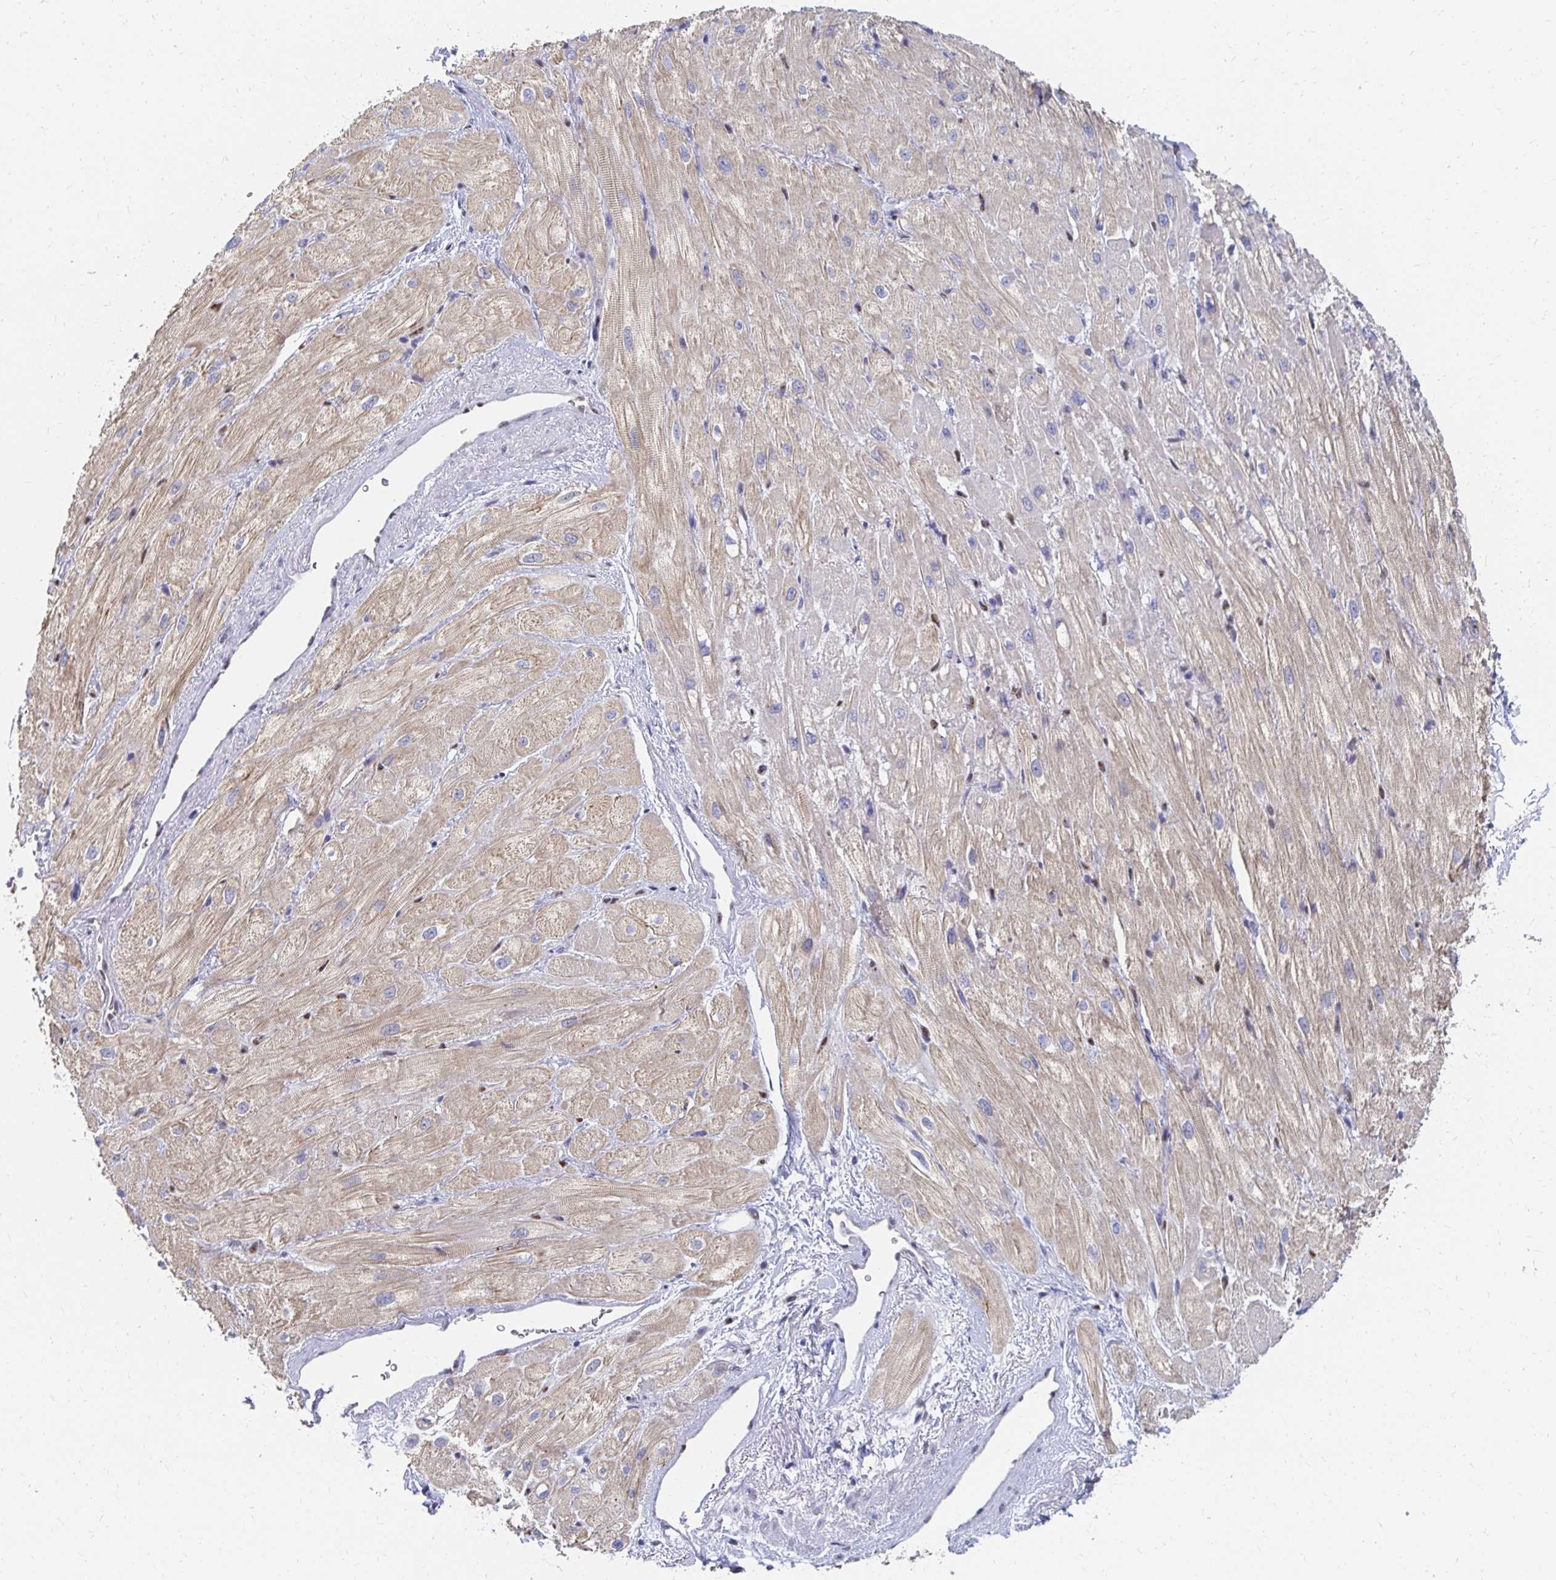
{"staining": {"intensity": "weak", "quantity": ">75%", "location": "cytoplasmic/membranous"}, "tissue": "heart muscle", "cell_type": "Cardiomyocytes", "image_type": "normal", "snomed": [{"axis": "morphology", "description": "Normal tissue, NOS"}, {"axis": "topography", "description": "Heart"}], "caption": "Weak cytoplasmic/membranous staining for a protein is identified in about >75% of cardiomyocytes of unremarkable heart muscle using immunohistochemistry.", "gene": "CLIC3", "patient": {"sex": "male", "age": 62}}